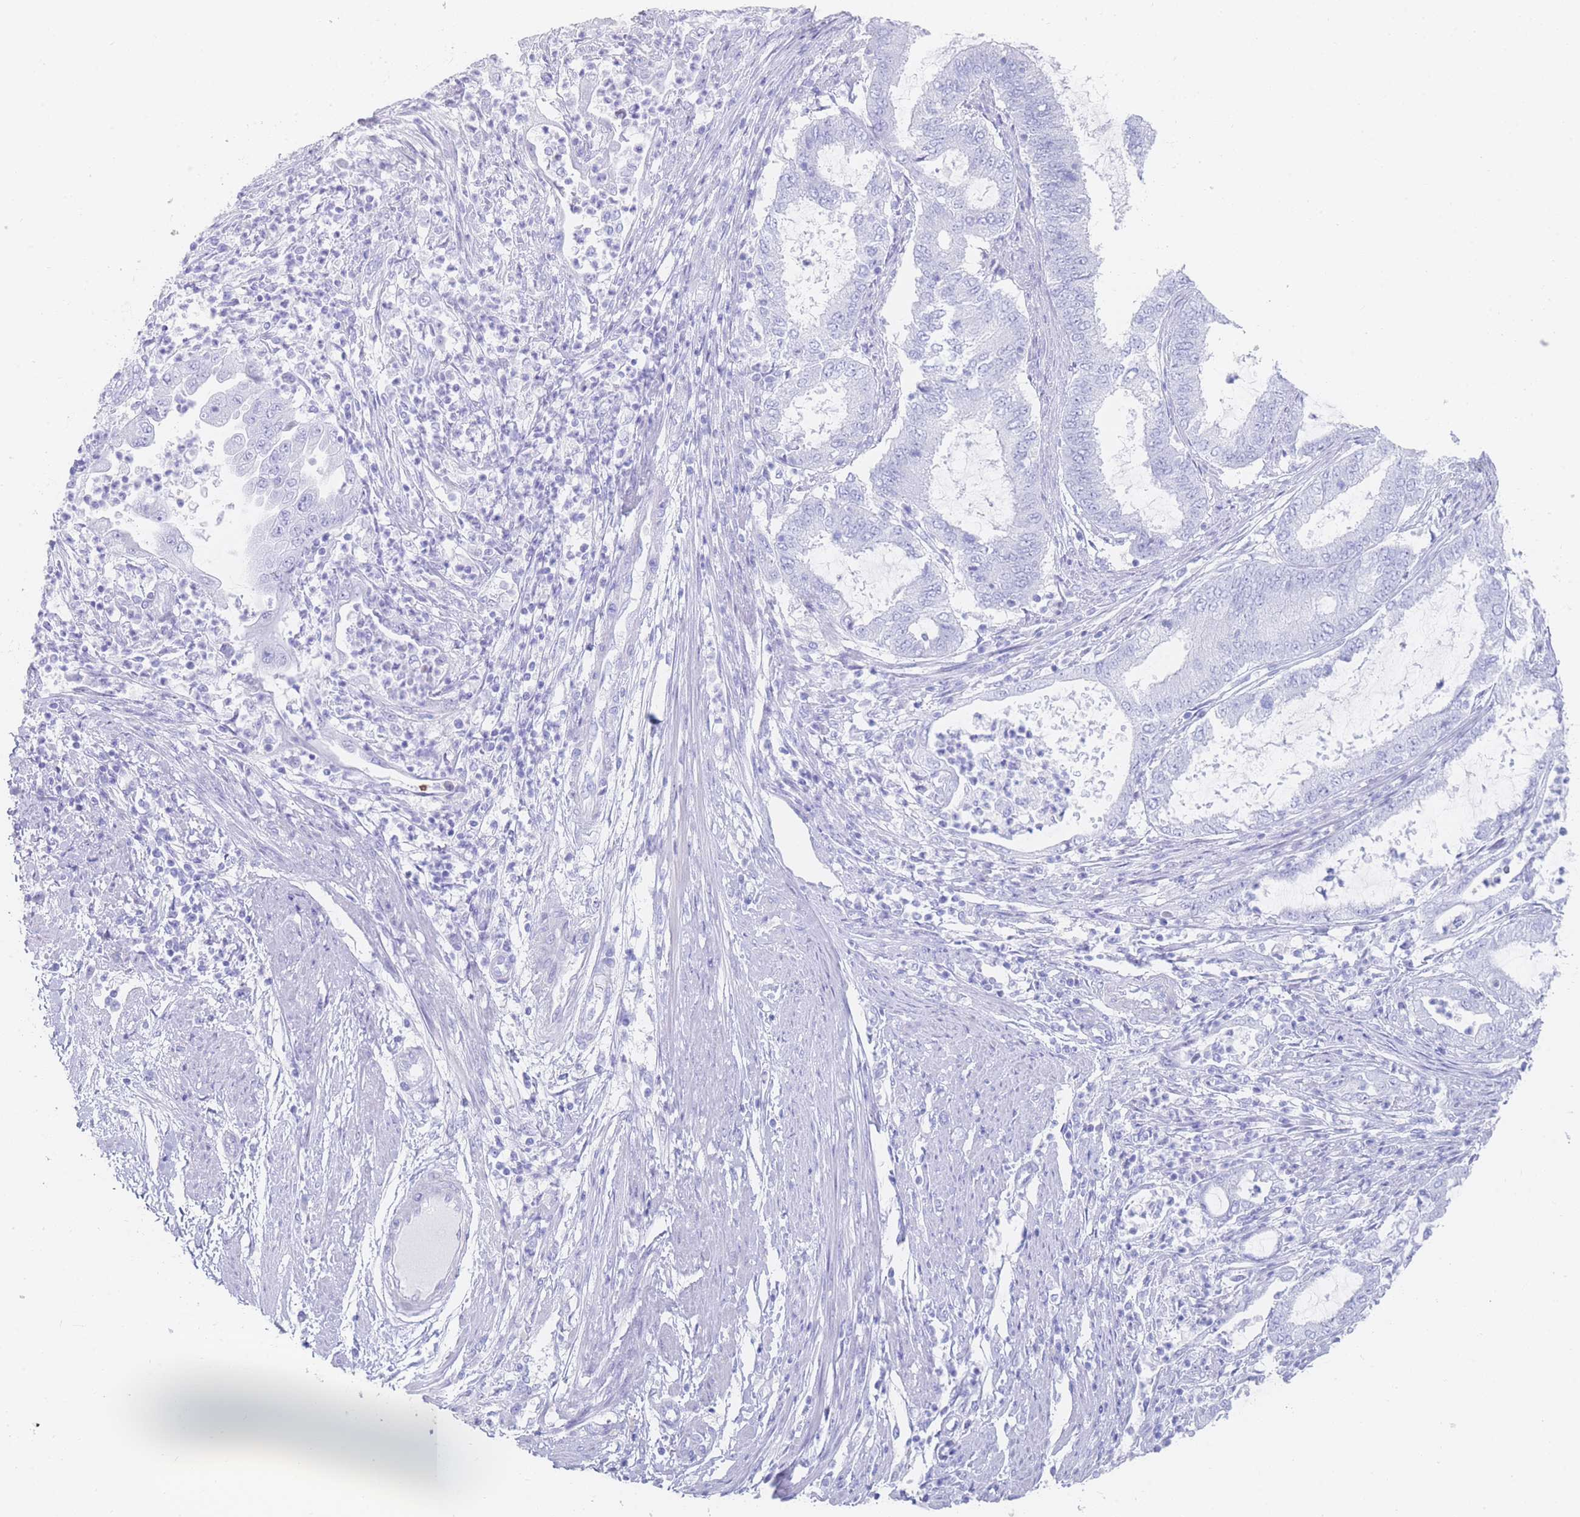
{"staining": {"intensity": "negative", "quantity": "none", "location": "none"}, "tissue": "endometrial cancer", "cell_type": "Tumor cells", "image_type": "cancer", "snomed": [{"axis": "morphology", "description": "Adenocarcinoma, NOS"}, {"axis": "topography", "description": "Endometrium"}], "caption": "Endometrial cancer was stained to show a protein in brown. There is no significant positivity in tumor cells.", "gene": "LRRC37A", "patient": {"sex": "female", "age": 51}}